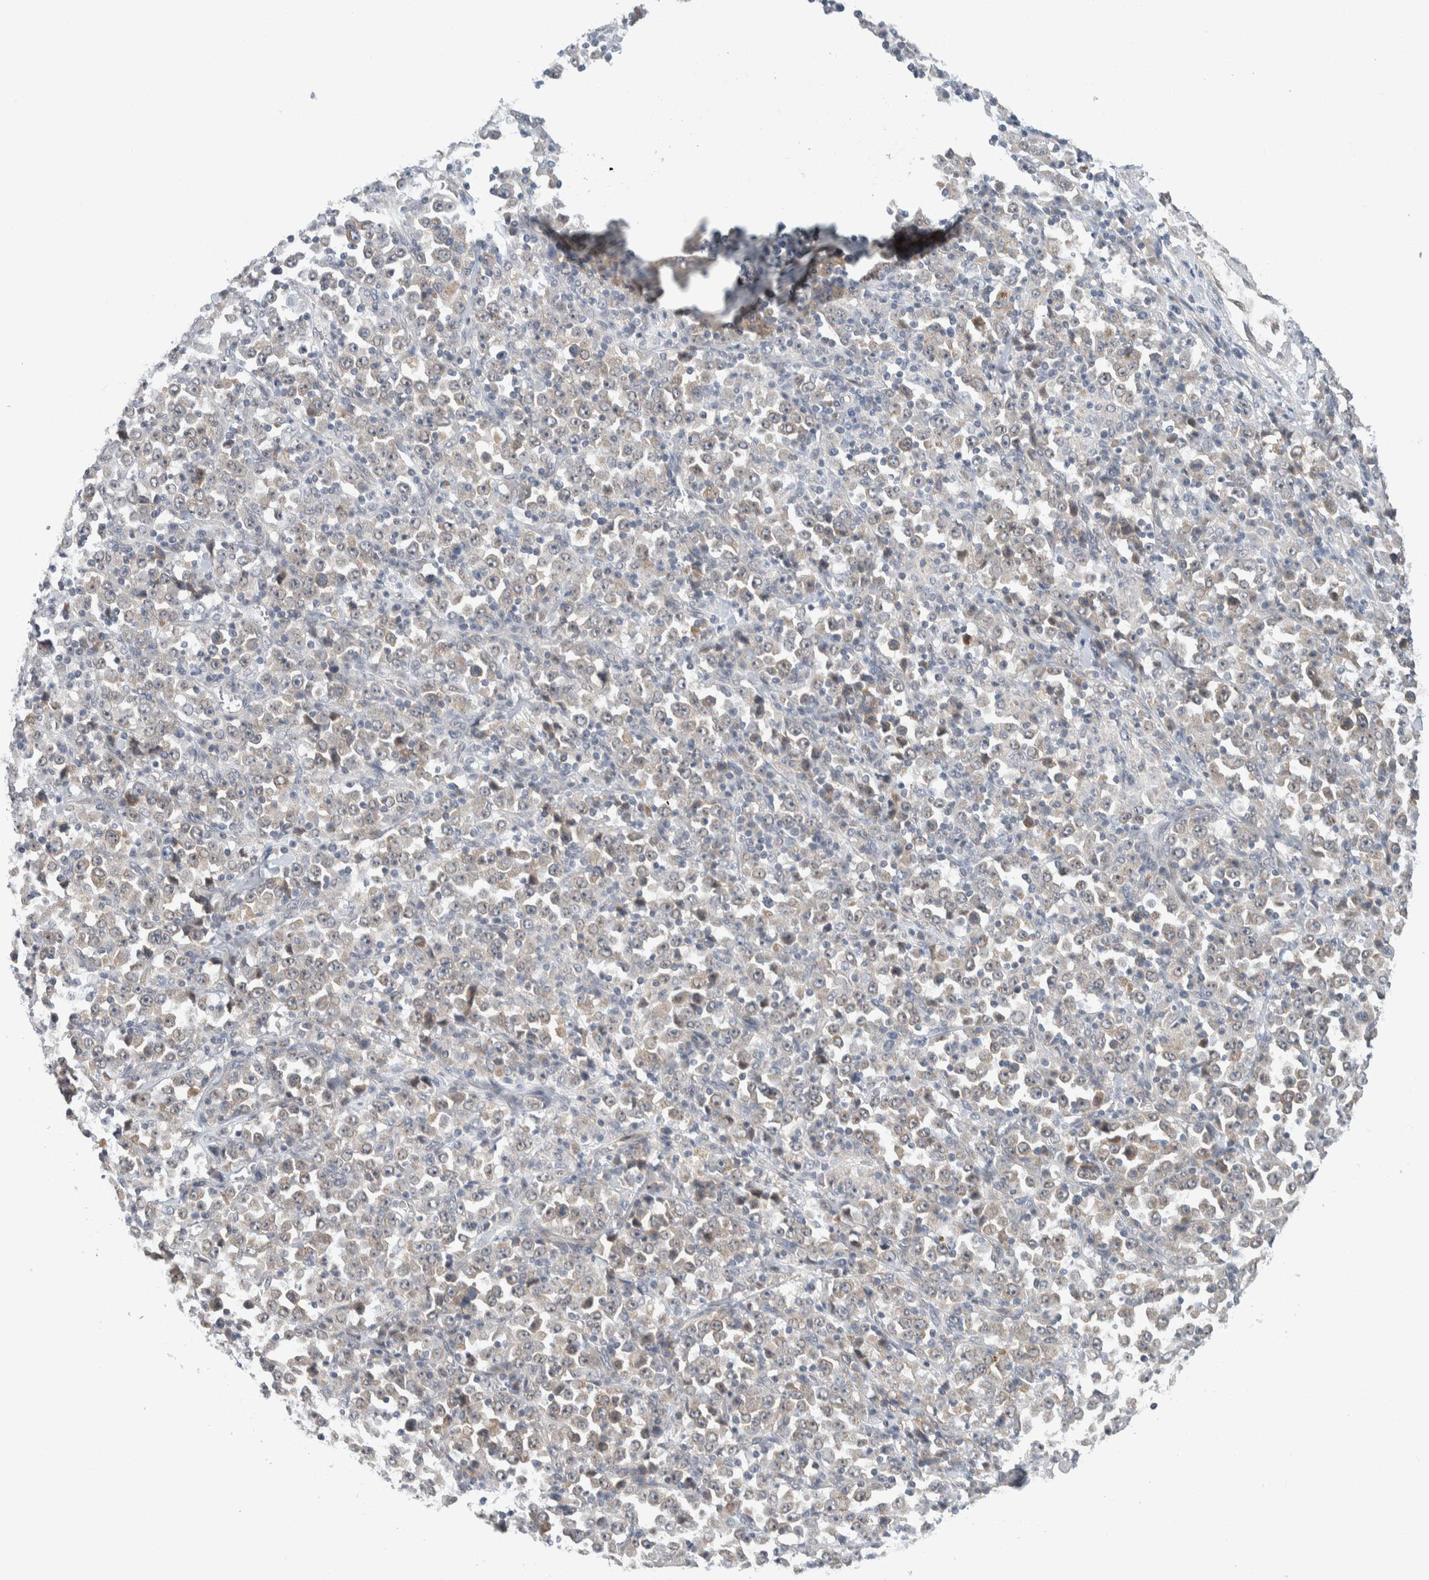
{"staining": {"intensity": "weak", "quantity": "25%-75%", "location": "cytoplasmic/membranous"}, "tissue": "stomach cancer", "cell_type": "Tumor cells", "image_type": "cancer", "snomed": [{"axis": "morphology", "description": "Normal tissue, NOS"}, {"axis": "morphology", "description": "Adenocarcinoma, NOS"}, {"axis": "topography", "description": "Stomach, upper"}, {"axis": "topography", "description": "Stomach"}], "caption": "Protein staining by IHC reveals weak cytoplasmic/membranous staining in about 25%-75% of tumor cells in stomach cancer. Immunohistochemistry stains the protein in brown and the nuclei are stained blue.", "gene": "SHPK", "patient": {"sex": "male", "age": 59}}